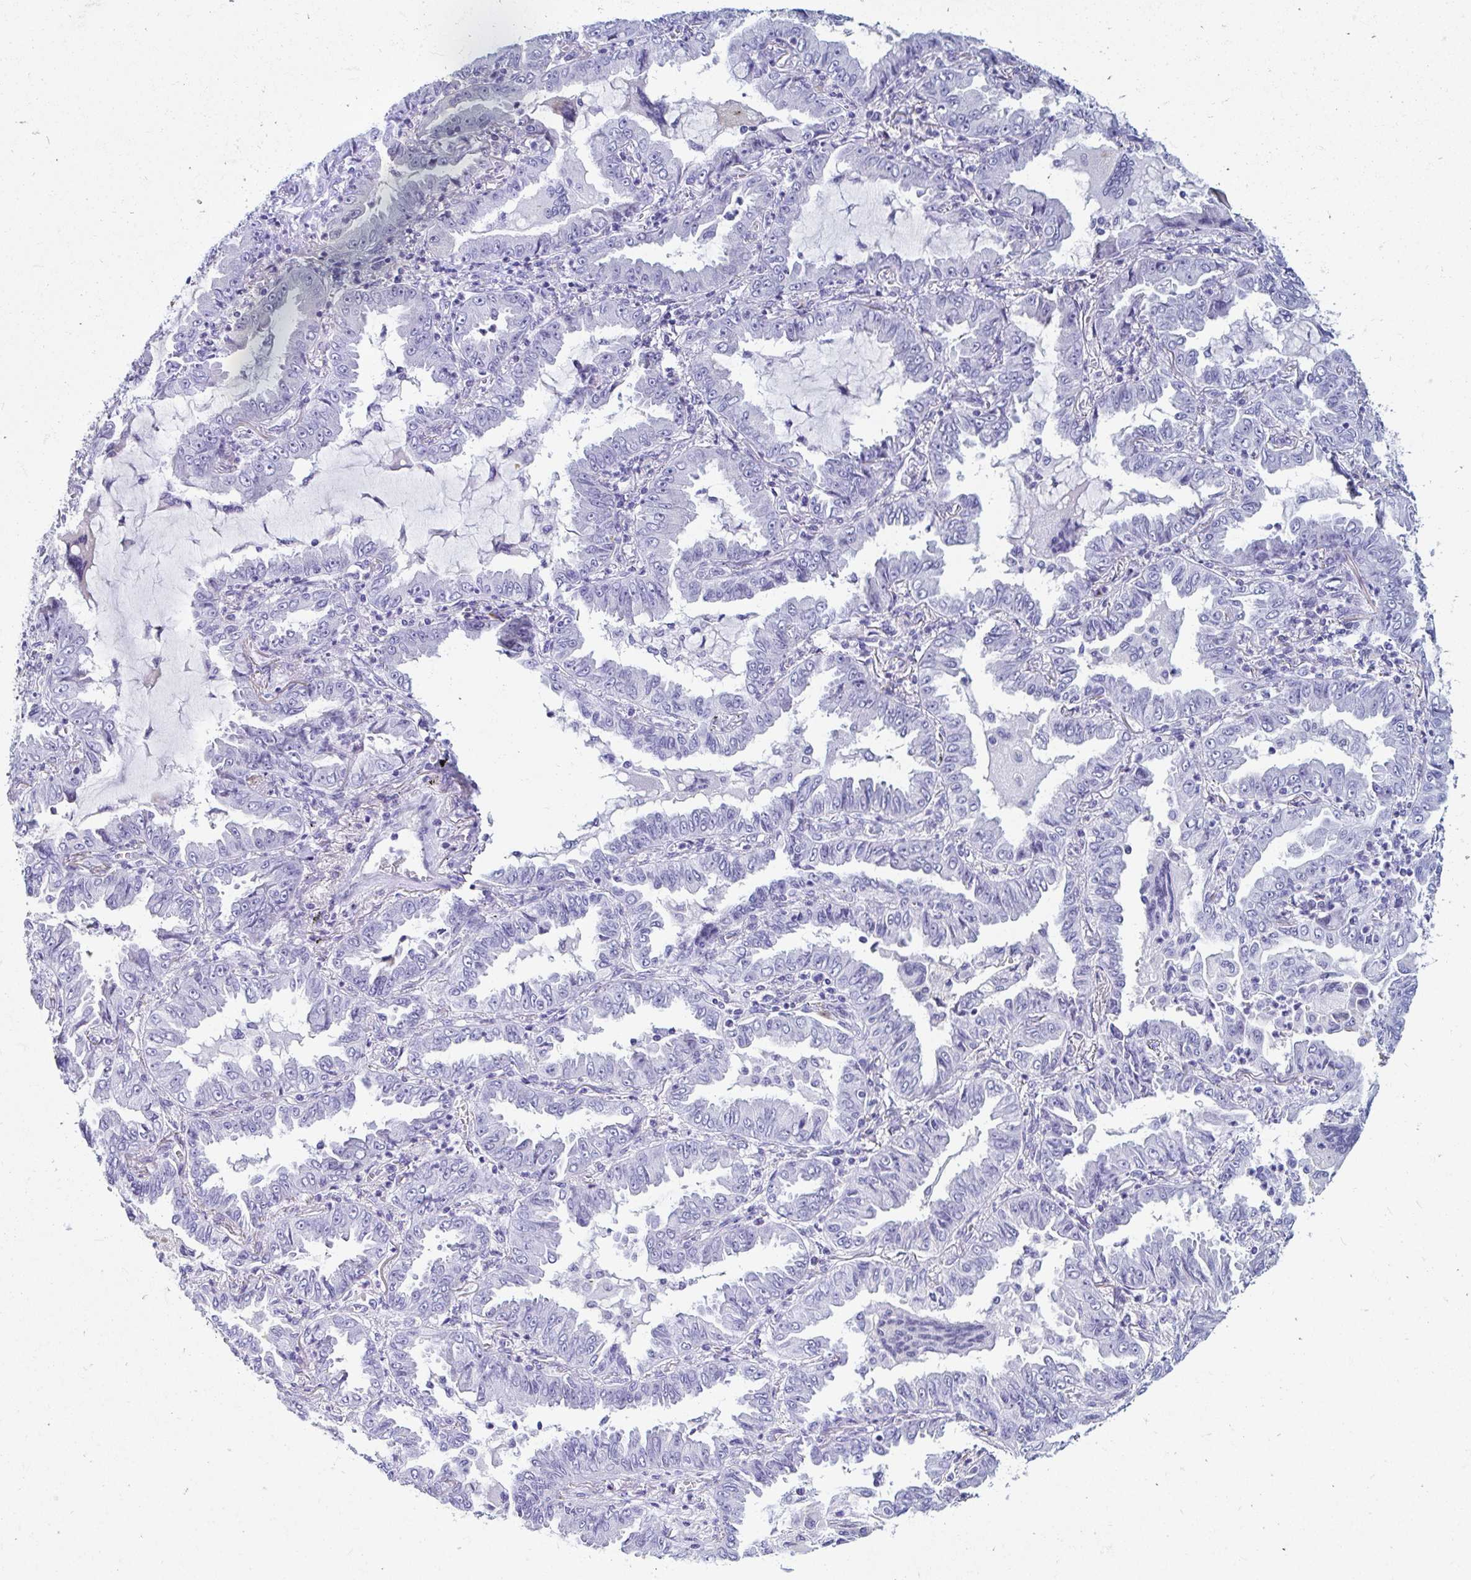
{"staining": {"intensity": "negative", "quantity": "none", "location": "none"}, "tissue": "lung cancer", "cell_type": "Tumor cells", "image_type": "cancer", "snomed": [{"axis": "morphology", "description": "Adenocarcinoma, NOS"}, {"axis": "topography", "description": "Lung"}], "caption": "The immunohistochemistry (IHC) image has no significant staining in tumor cells of lung cancer tissue.", "gene": "C4orf17", "patient": {"sex": "female", "age": 52}}